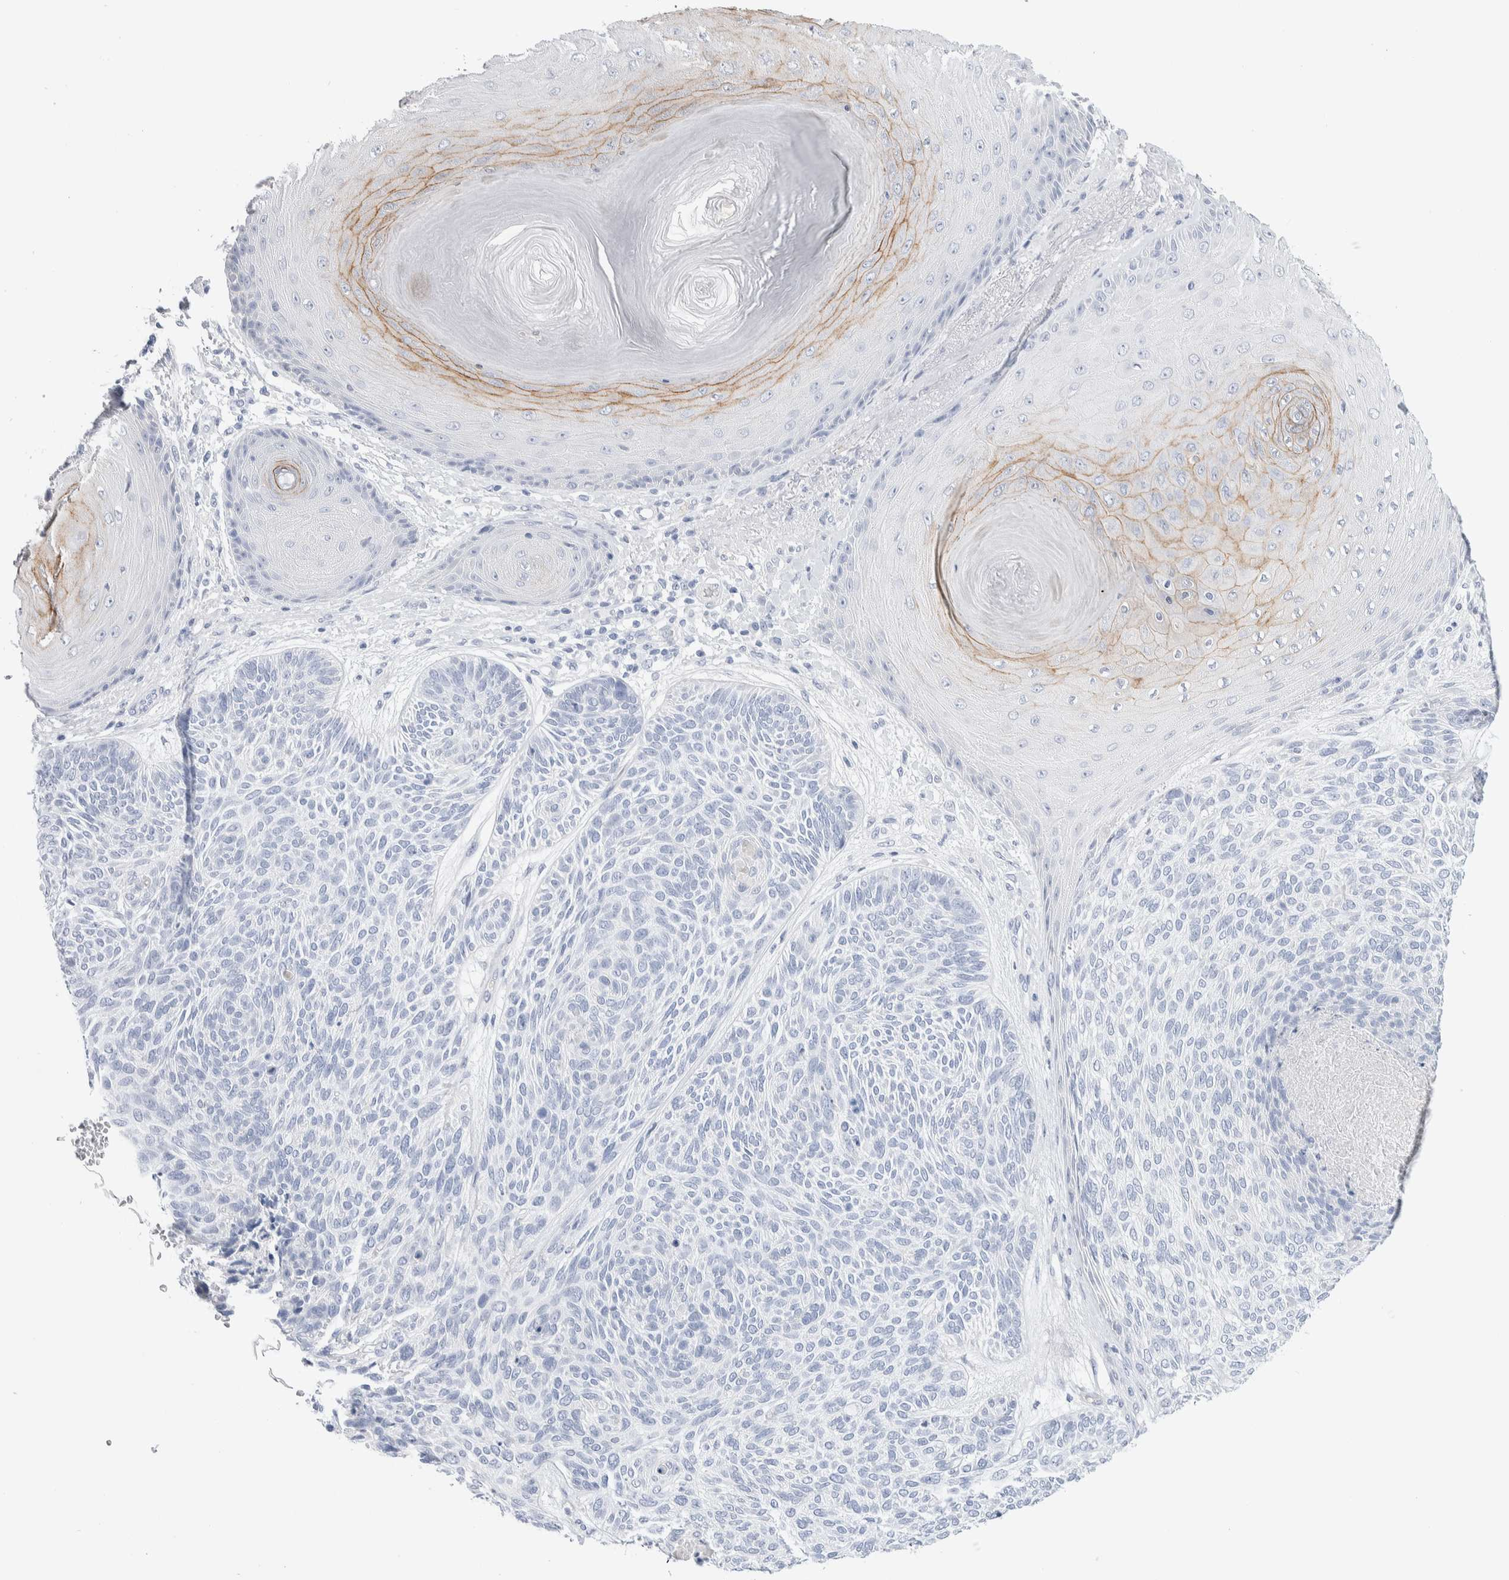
{"staining": {"intensity": "negative", "quantity": "none", "location": "none"}, "tissue": "skin cancer", "cell_type": "Tumor cells", "image_type": "cancer", "snomed": [{"axis": "morphology", "description": "Basal cell carcinoma"}, {"axis": "topography", "description": "Skin"}], "caption": "IHC micrograph of human skin cancer (basal cell carcinoma) stained for a protein (brown), which shows no staining in tumor cells. (DAB IHC with hematoxylin counter stain).", "gene": "GDA", "patient": {"sex": "male", "age": 55}}